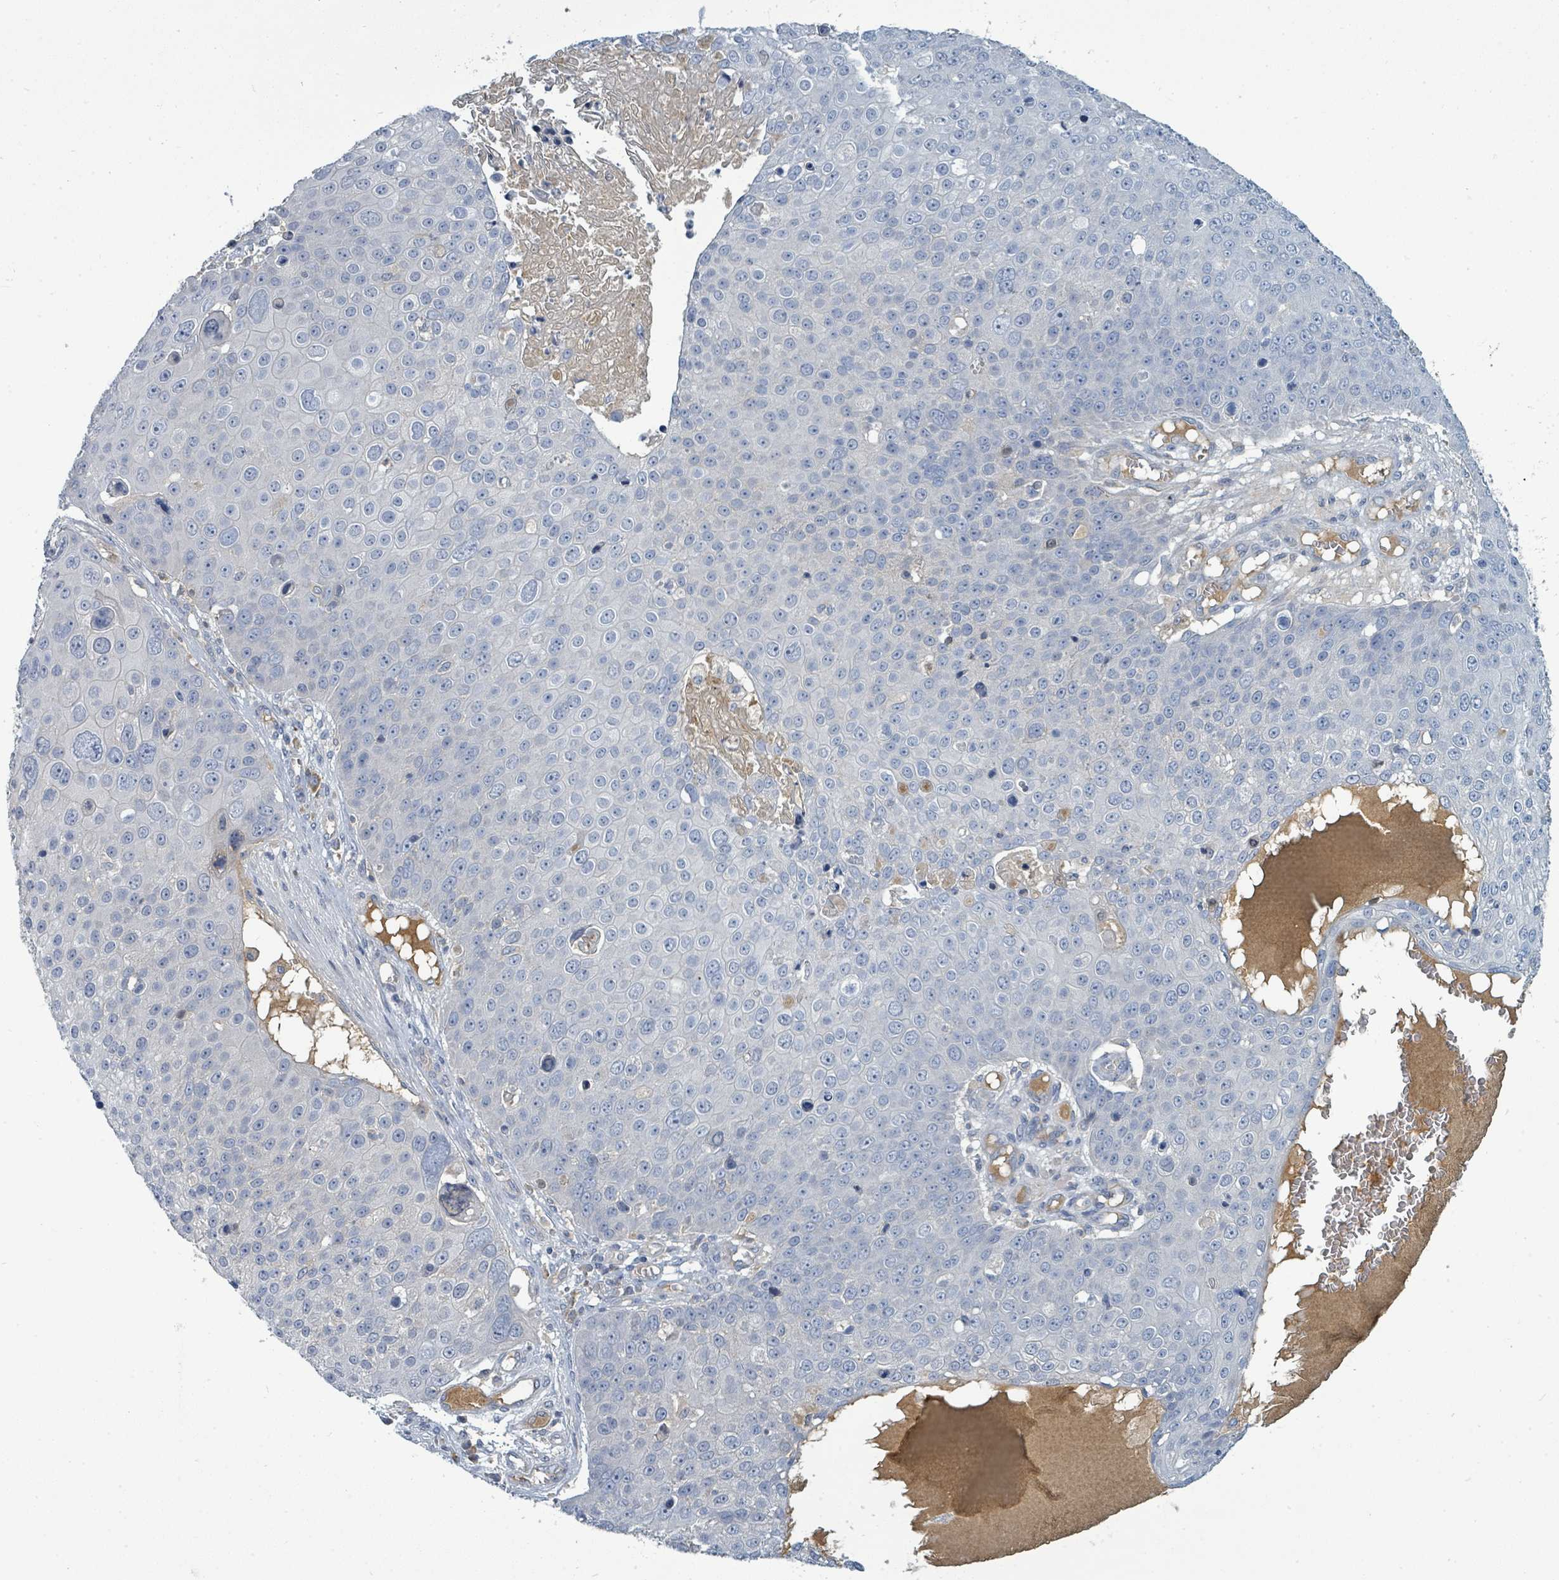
{"staining": {"intensity": "negative", "quantity": "none", "location": "none"}, "tissue": "skin cancer", "cell_type": "Tumor cells", "image_type": "cancer", "snomed": [{"axis": "morphology", "description": "Squamous cell carcinoma, NOS"}, {"axis": "topography", "description": "Skin"}], "caption": "This image is of skin cancer stained with IHC to label a protein in brown with the nuclei are counter-stained blue. There is no positivity in tumor cells.", "gene": "SLC25A23", "patient": {"sex": "male", "age": 71}}